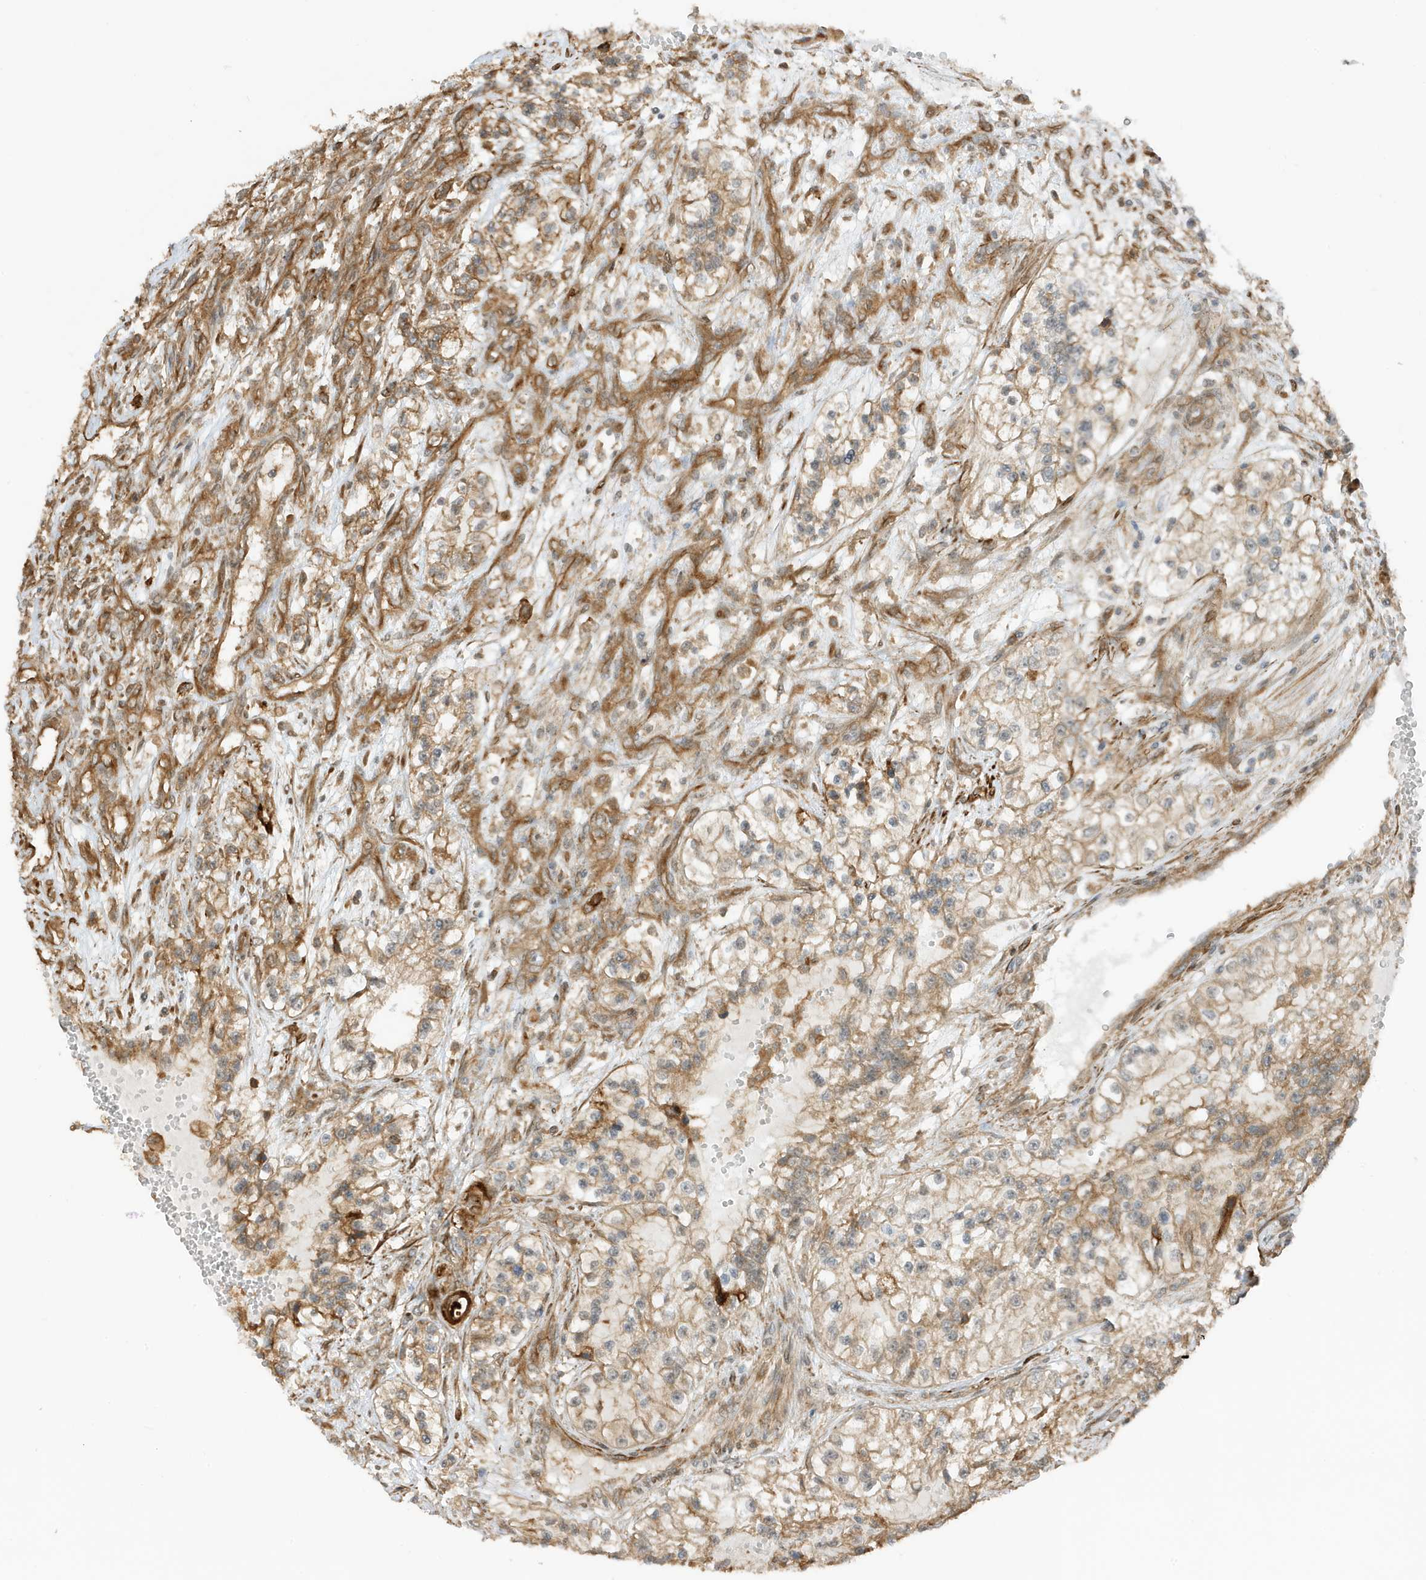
{"staining": {"intensity": "moderate", "quantity": ">75%", "location": "cytoplasmic/membranous"}, "tissue": "renal cancer", "cell_type": "Tumor cells", "image_type": "cancer", "snomed": [{"axis": "morphology", "description": "Adenocarcinoma, NOS"}, {"axis": "topography", "description": "Kidney"}], "caption": "Immunohistochemical staining of human renal cancer displays medium levels of moderate cytoplasmic/membranous protein positivity in approximately >75% of tumor cells. (DAB = brown stain, brightfield microscopy at high magnification).", "gene": "CDC42EP3", "patient": {"sex": "female", "age": 57}}